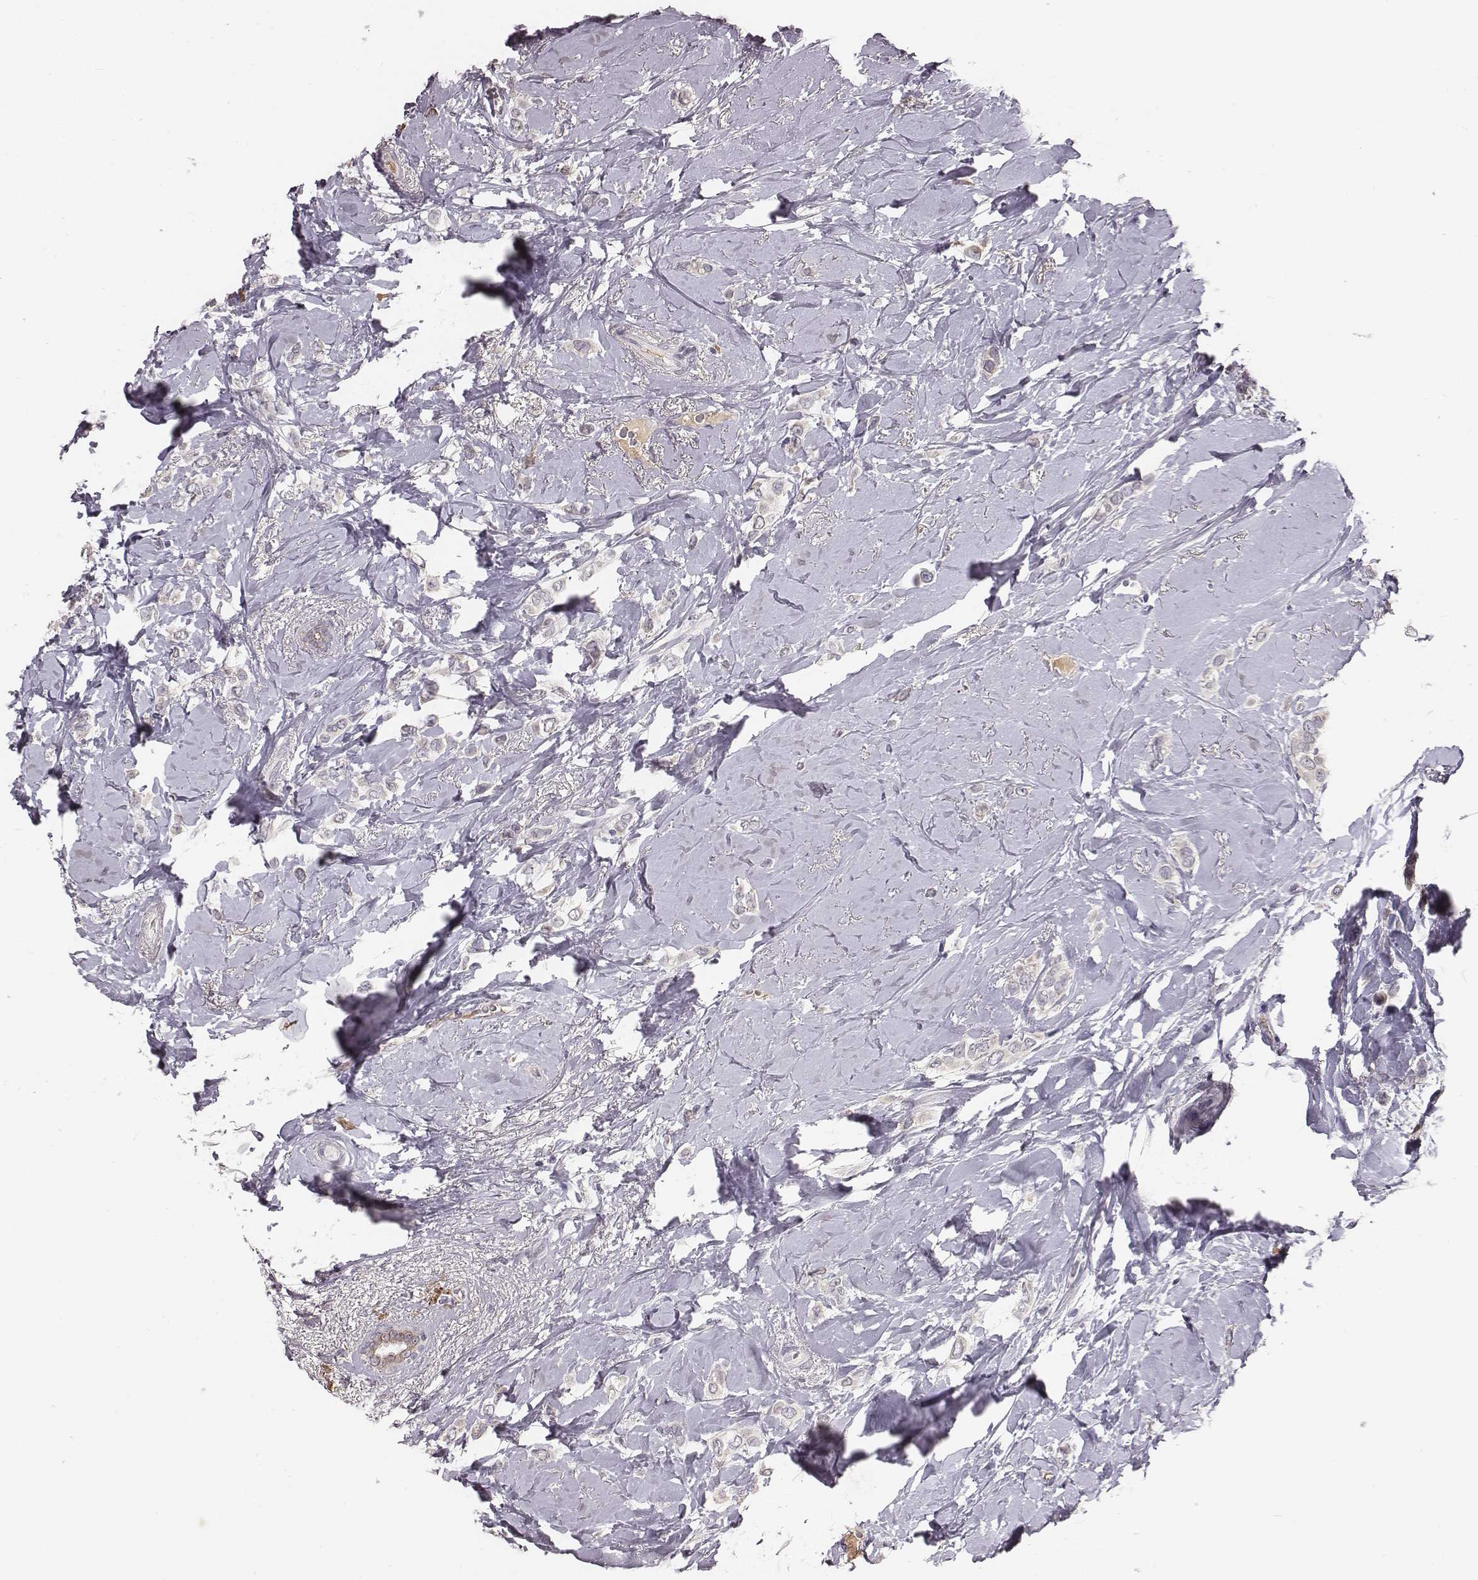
{"staining": {"intensity": "negative", "quantity": "none", "location": "none"}, "tissue": "breast cancer", "cell_type": "Tumor cells", "image_type": "cancer", "snomed": [{"axis": "morphology", "description": "Lobular carcinoma"}, {"axis": "topography", "description": "Breast"}], "caption": "Immunohistochemistry micrograph of human lobular carcinoma (breast) stained for a protein (brown), which demonstrates no positivity in tumor cells. (DAB immunohistochemistry (IHC) visualized using brightfield microscopy, high magnification).", "gene": "SLC22A6", "patient": {"sex": "female", "age": 66}}